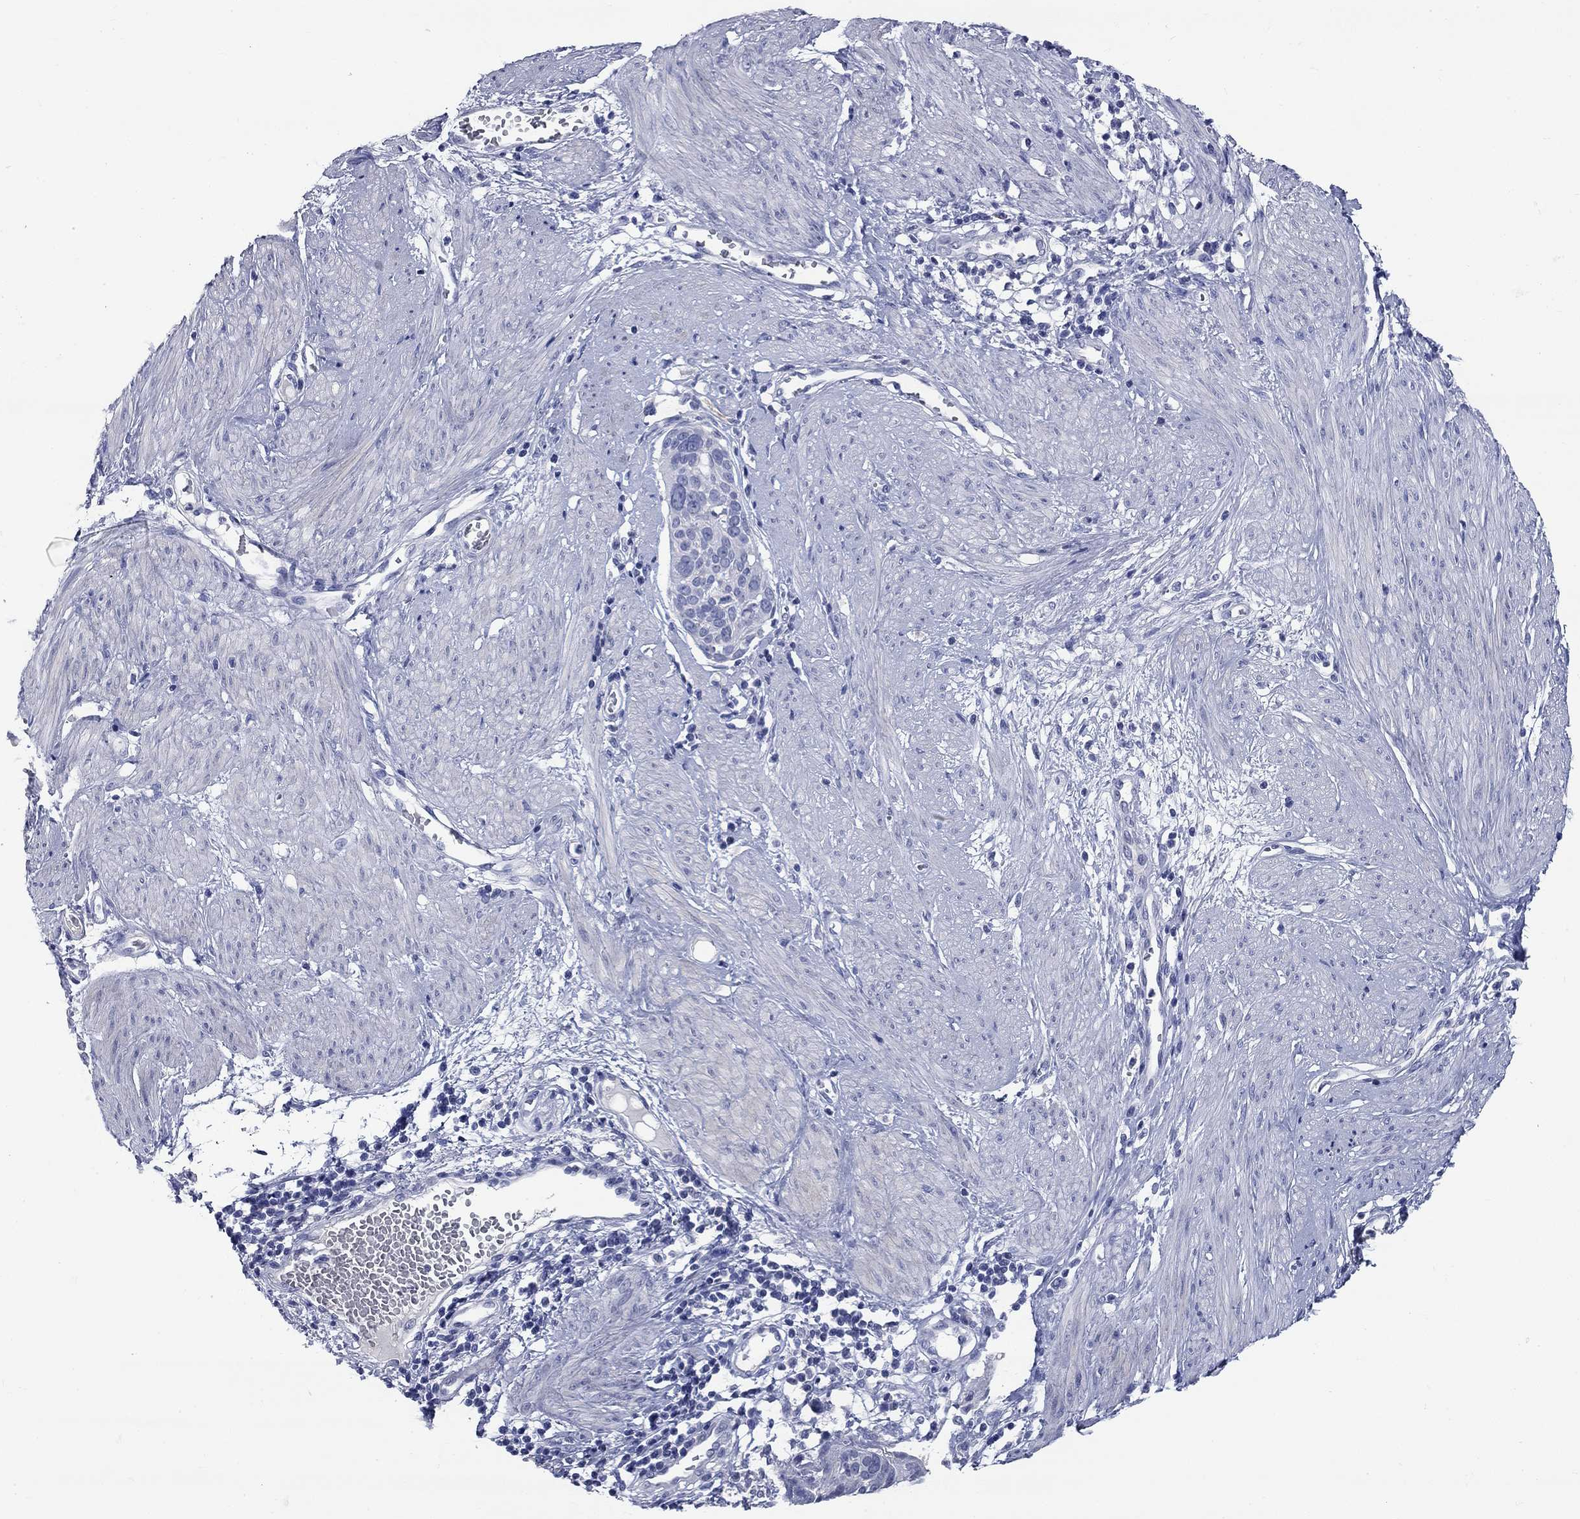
{"staining": {"intensity": "negative", "quantity": "none", "location": "none"}, "tissue": "cervical cancer", "cell_type": "Tumor cells", "image_type": "cancer", "snomed": [{"axis": "morphology", "description": "Squamous cell carcinoma, NOS"}, {"axis": "topography", "description": "Cervix"}], "caption": "A histopathology image of cervical cancer stained for a protein shows no brown staining in tumor cells.", "gene": "SYT12", "patient": {"sex": "female", "age": 39}}